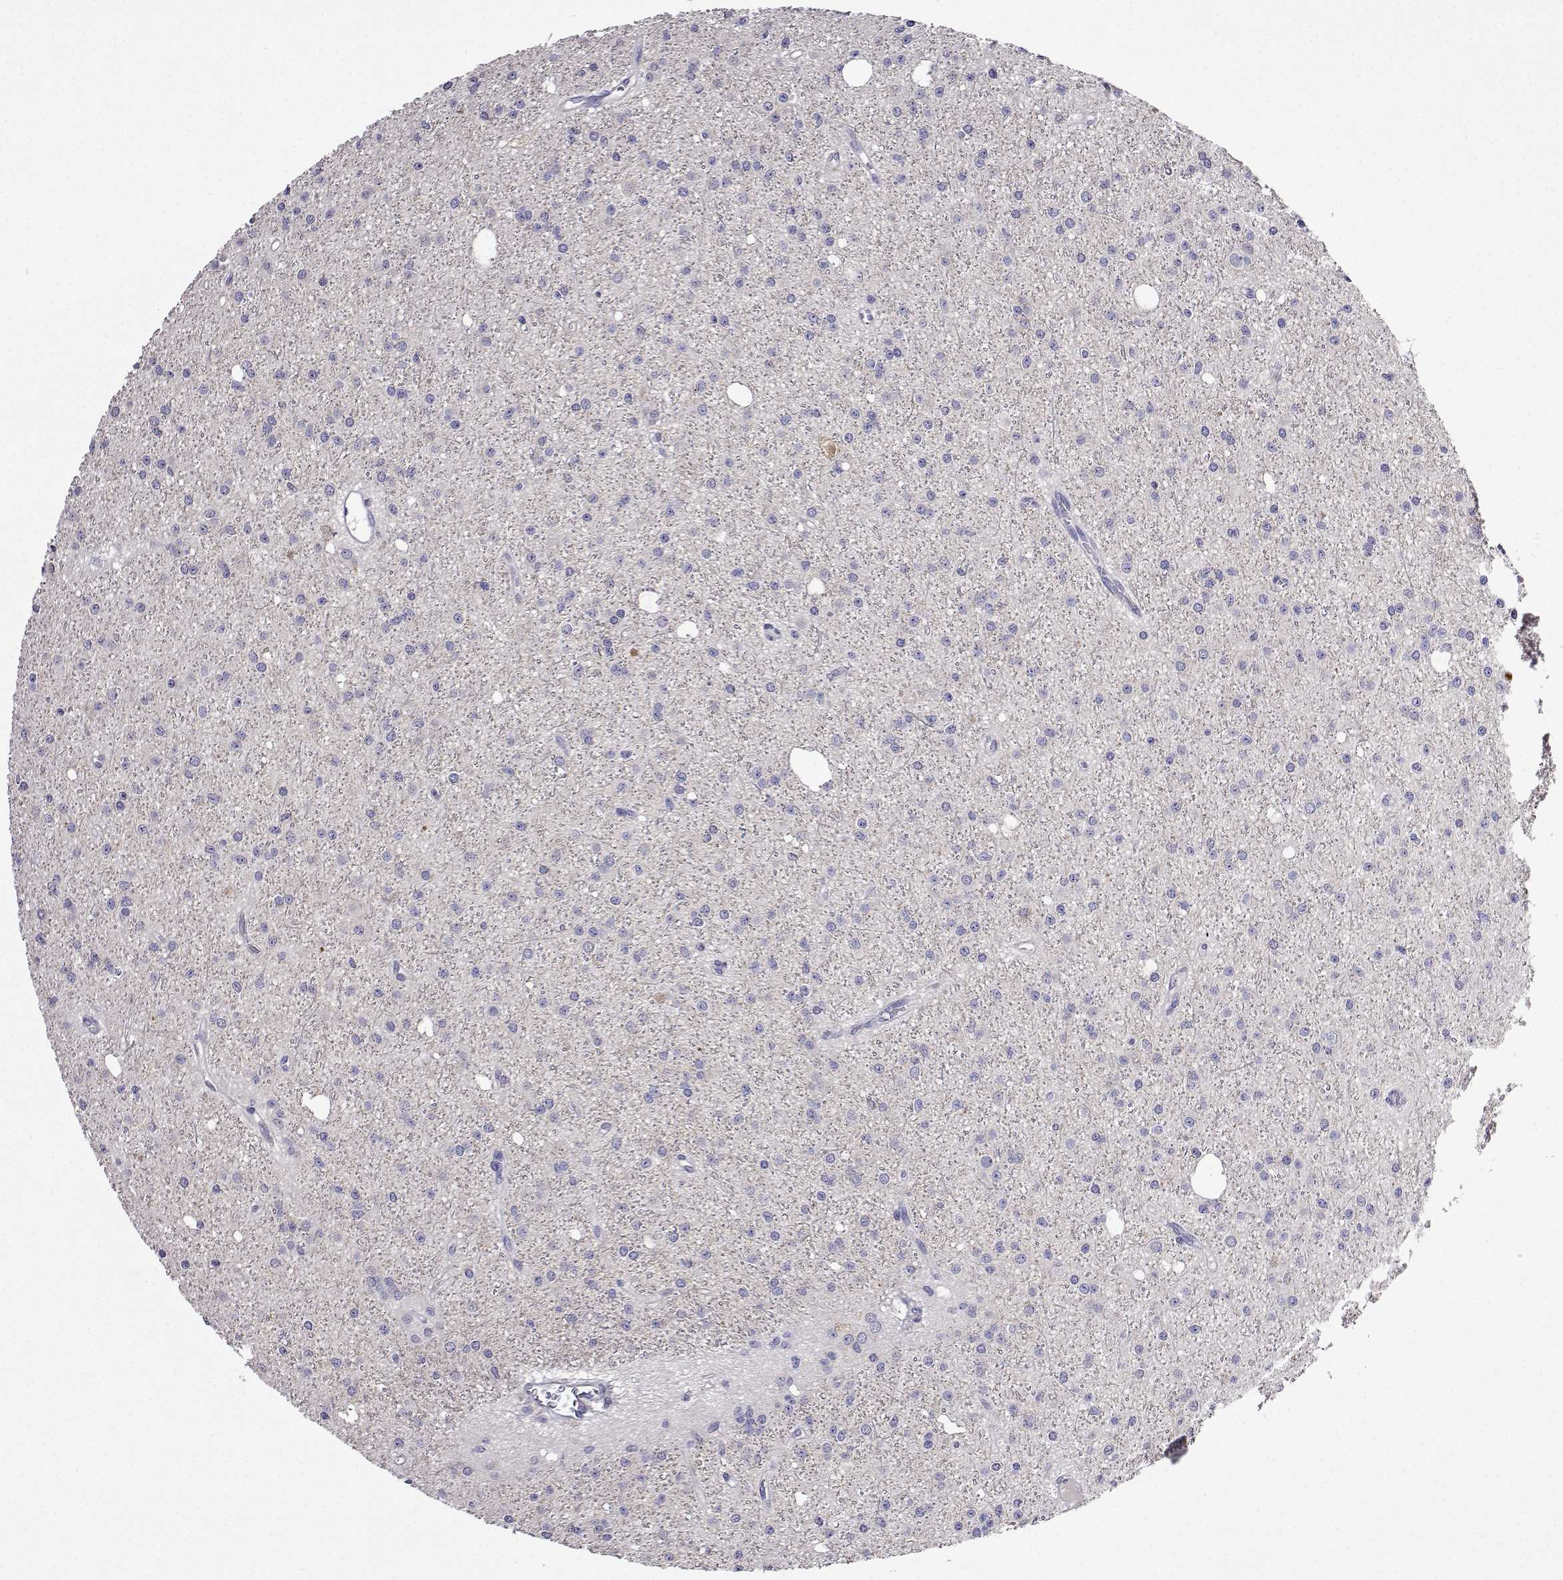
{"staining": {"intensity": "negative", "quantity": "none", "location": "none"}, "tissue": "glioma", "cell_type": "Tumor cells", "image_type": "cancer", "snomed": [{"axis": "morphology", "description": "Glioma, malignant, Low grade"}, {"axis": "topography", "description": "Brain"}], "caption": "A micrograph of human malignant low-grade glioma is negative for staining in tumor cells.", "gene": "SULT2A1", "patient": {"sex": "male", "age": 27}}